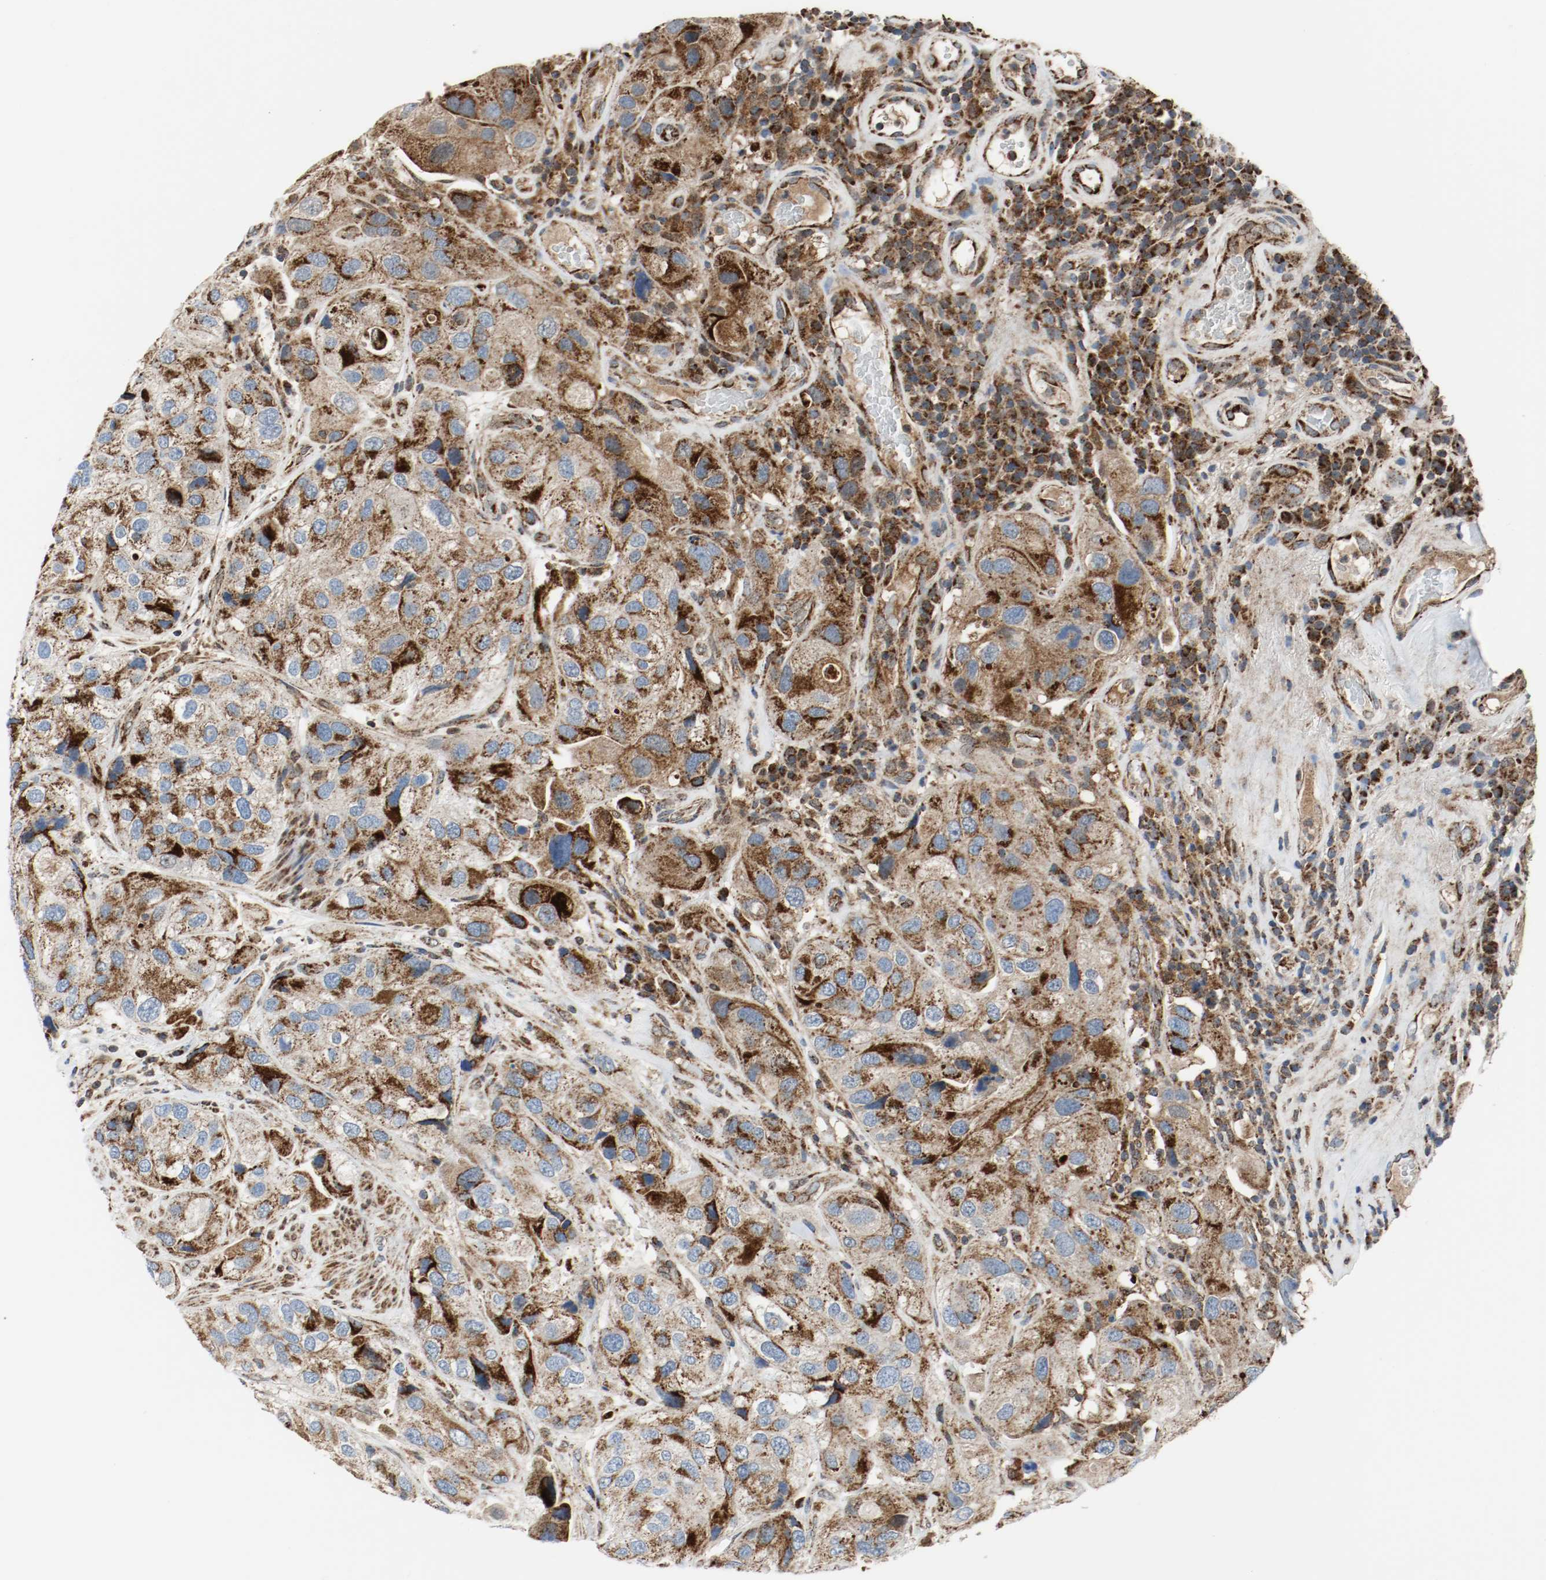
{"staining": {"intensity": "strong", "quantity": ">75%", "location": "cytoplasmic/membranous"}, "tissue": "urothelial cancer", "cell_type": "Tumor cells", "image_type": "cancer", "snomed": [{"axis": "morphology", "description": "Urothelial carcinoma, High grade"}, {"axis": "topography", "description": "Urinary bladder"}], "caption": "A brown stain shows strong cytoplasmic/membranous expression of a protein in human high-grade urothelial carcinoma tumor cells.", "gene": "TXNRD1", "patient": {"sex": "female", "age": 64}}